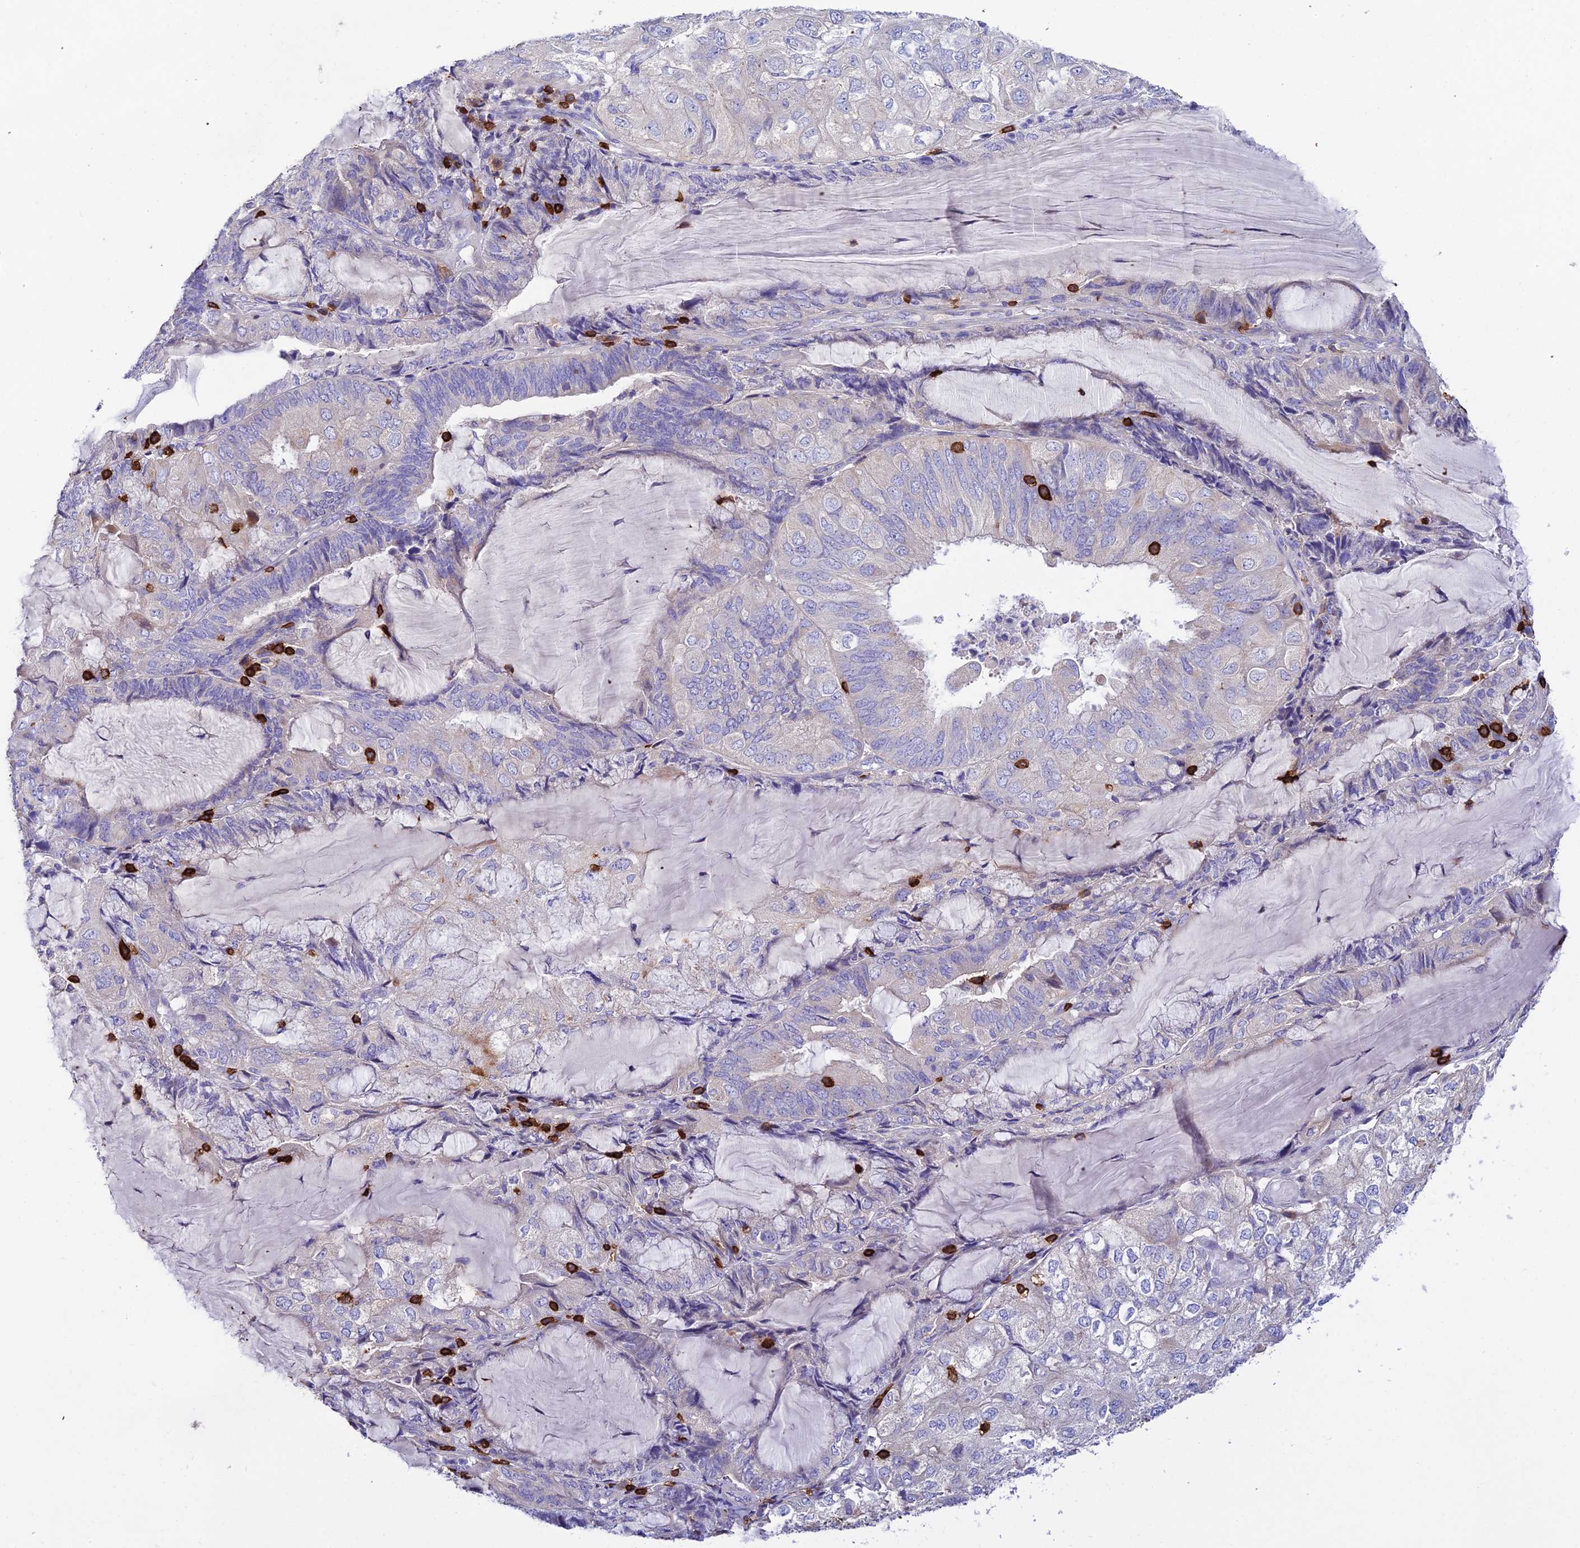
{"staining": {"intensity": "negative", "quantity": "none", "location": "none"}, "tissue": "endometrial cancer", "cell_type": "Tumor cells", "image_type": "cancer", "snomed": [{"axis": "morphology", "description": "Adenocarcinoma, NOS"}, {"axis": "topography", "description": "Endometrium"}], "caption": "Tumor cells are negative for protein expression in human endometrial cancer (adenocarcinoma).", "gene": "PTPRCAP", "patient": {"sex": "female", "age": 81}}